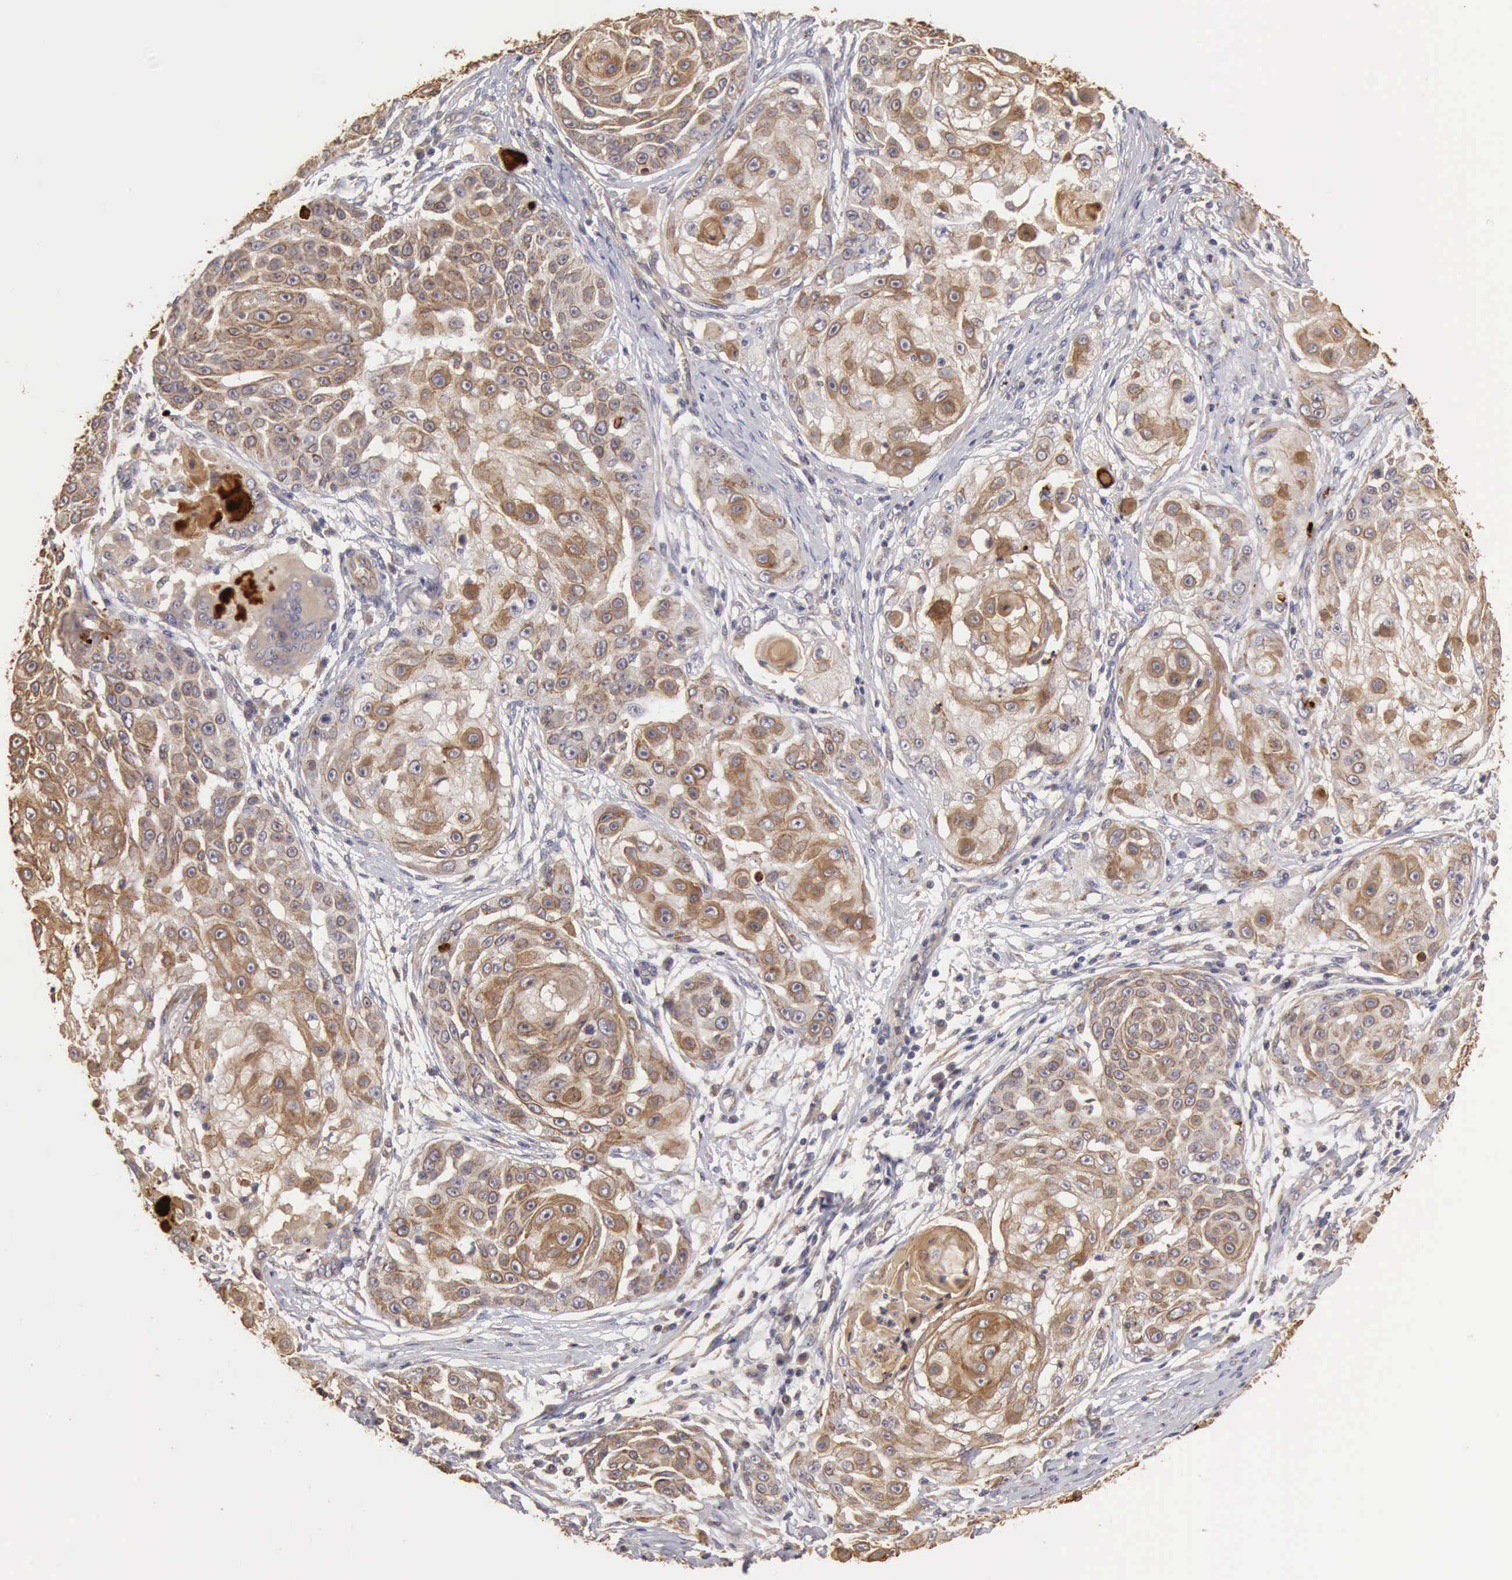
{"staining": {"intensity": "moderate", "quantity": ">75%", "location": "cytoplasmic/membranous"}, "tissue": "skin cancer", "cell_type": "Tumor cells", "image_type": "cancer", "snomed": [{"axis": "morphology", "description": "Squamous cell carcinoma, NOS"}, {"axis": "topography", "description": "Skin"}], "caption": "DAB immunohistochemical staining of human skin cancer reveals moderate cytoplasmic/membranous protein positivity in about >75% of tumor cells.", "gene": "BMX", "patient": {"sex": "female", "age": 57}}